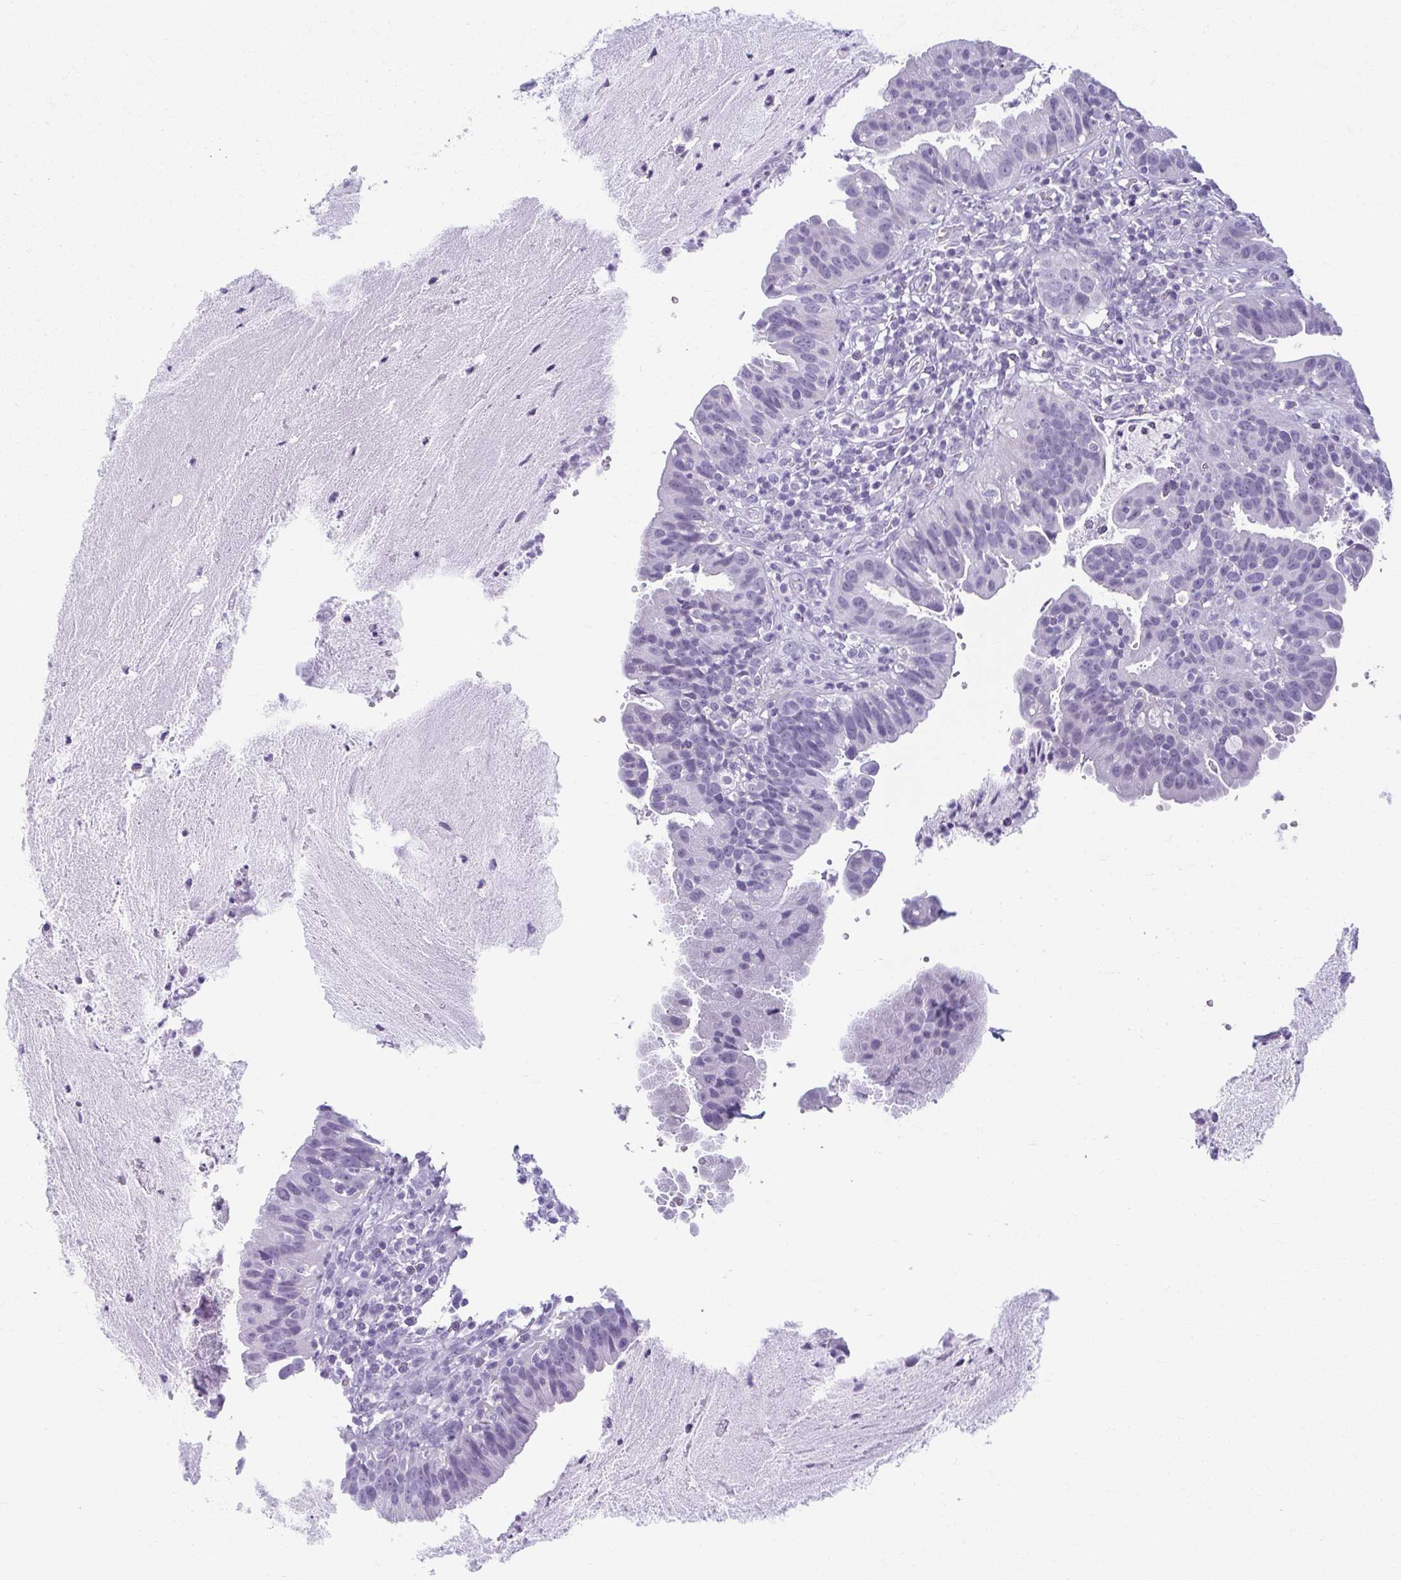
{"staining": {"intensity": "negative", "quantity": "none", "location": "none"}, "tissue": "cervical cancer", "cell_type": "Tumor cells", "image_type": "cancer", "snomed": [{"axis": "morphology", "description": "Adenocarcinoma, NOS"}, {"axis": "topography", "description": "Cervix"}], "caption": "DAB immunohistochemical staining of human adenocarcinoma (cervical) exhibits no significant positivity in tumor cells.", "gene": "MOBP", "patient": {"sex": "female", "age": 34}}